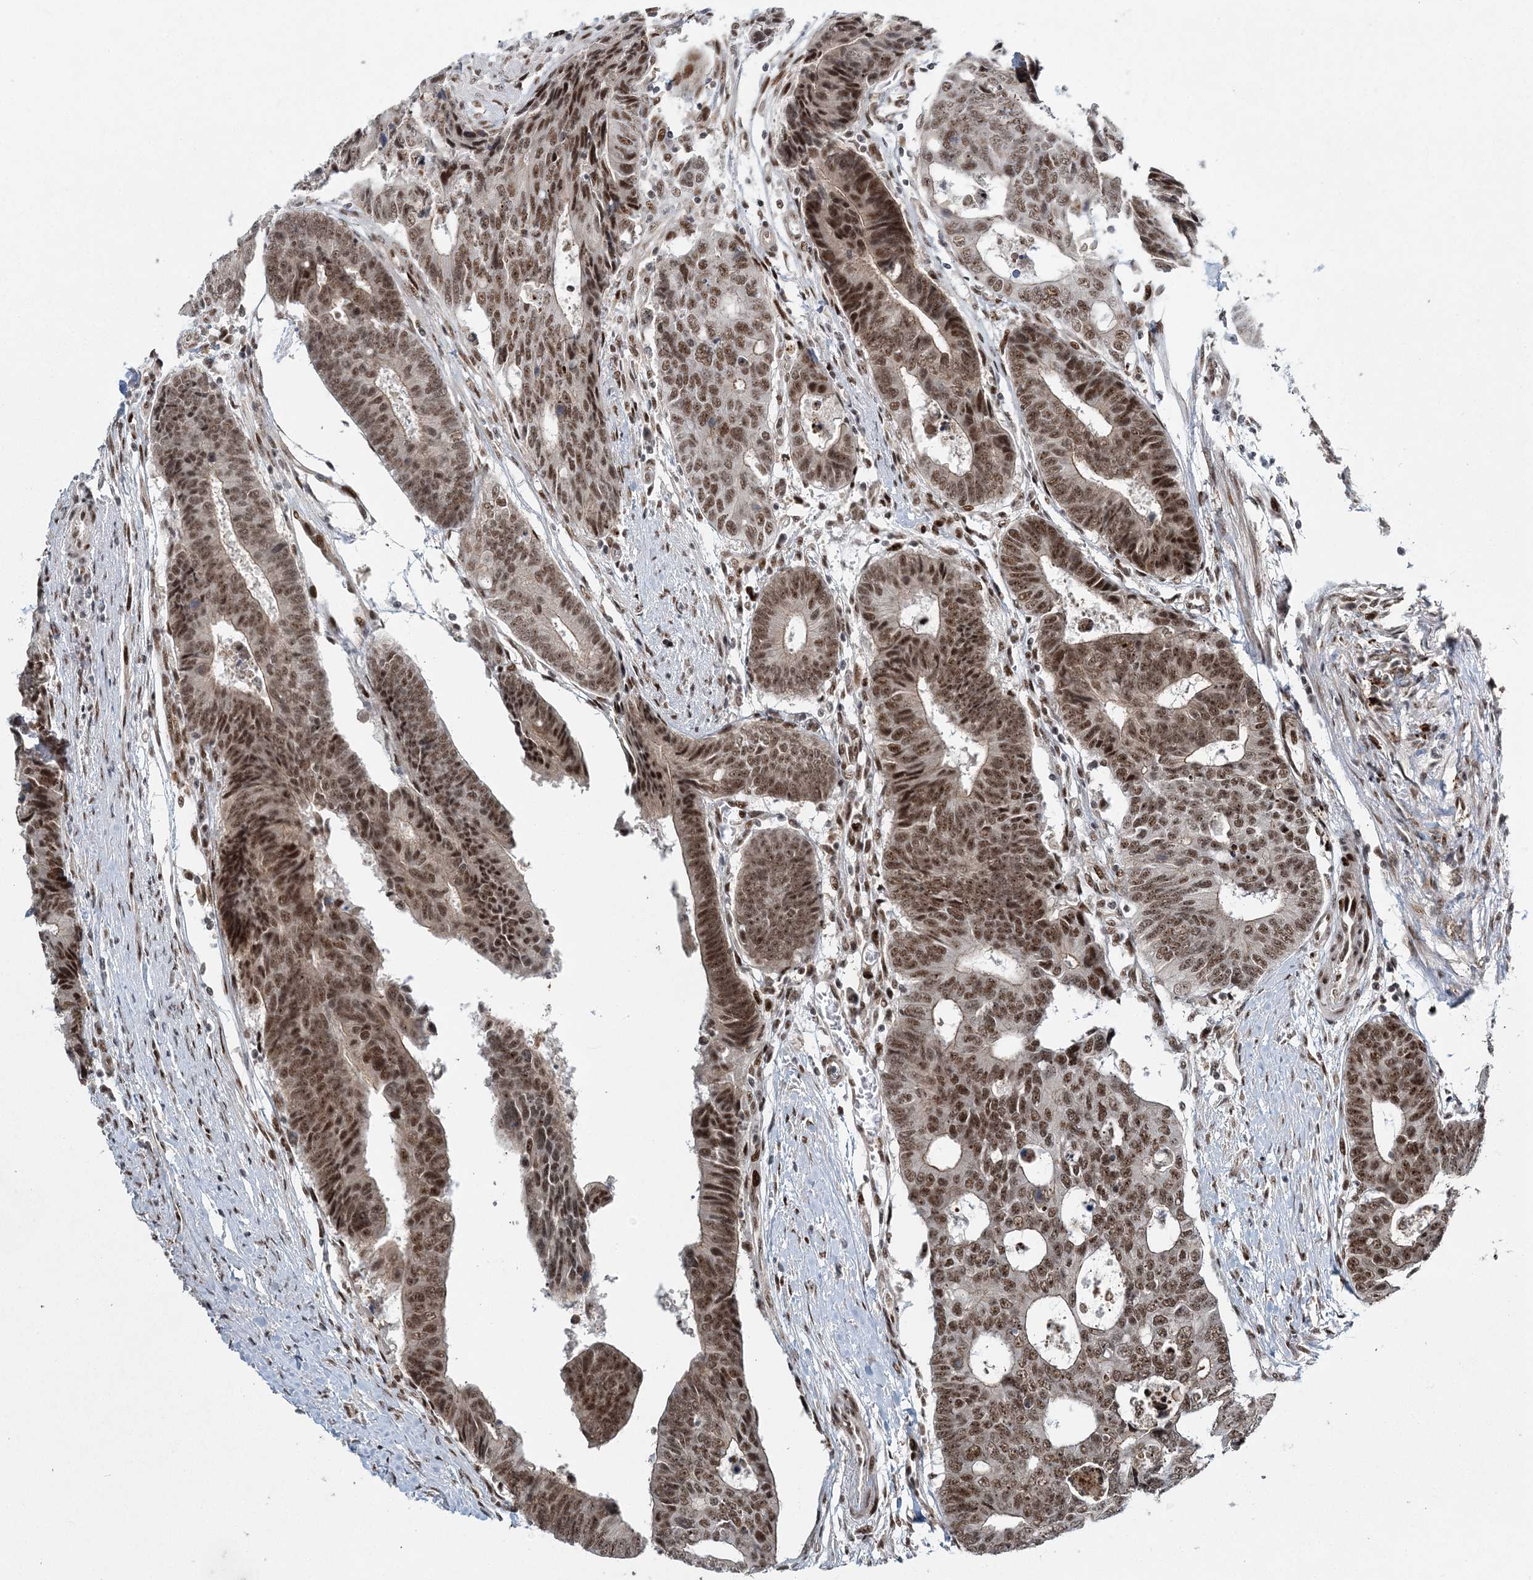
{"staining": {"intensity": "moderate", "quantity": ">75%", "location": "nuclear"}, "tissue": "colorectal cancer", "cell_type": "Tumor cells", "image_type": "cancer", "snomed": [{"axis": "morphology", "description": "Adenocarcinoma, NOS"}, {"axis": "topography", "description": "Rectum"}], "caption": "Protein expression analysis of human adenocarcinoma (colorectal) reveals moderate nuclear positivity in about >75% of tumor cells.", "gene": "CWC22", "patient": {"sex": "male", "age": 84}}